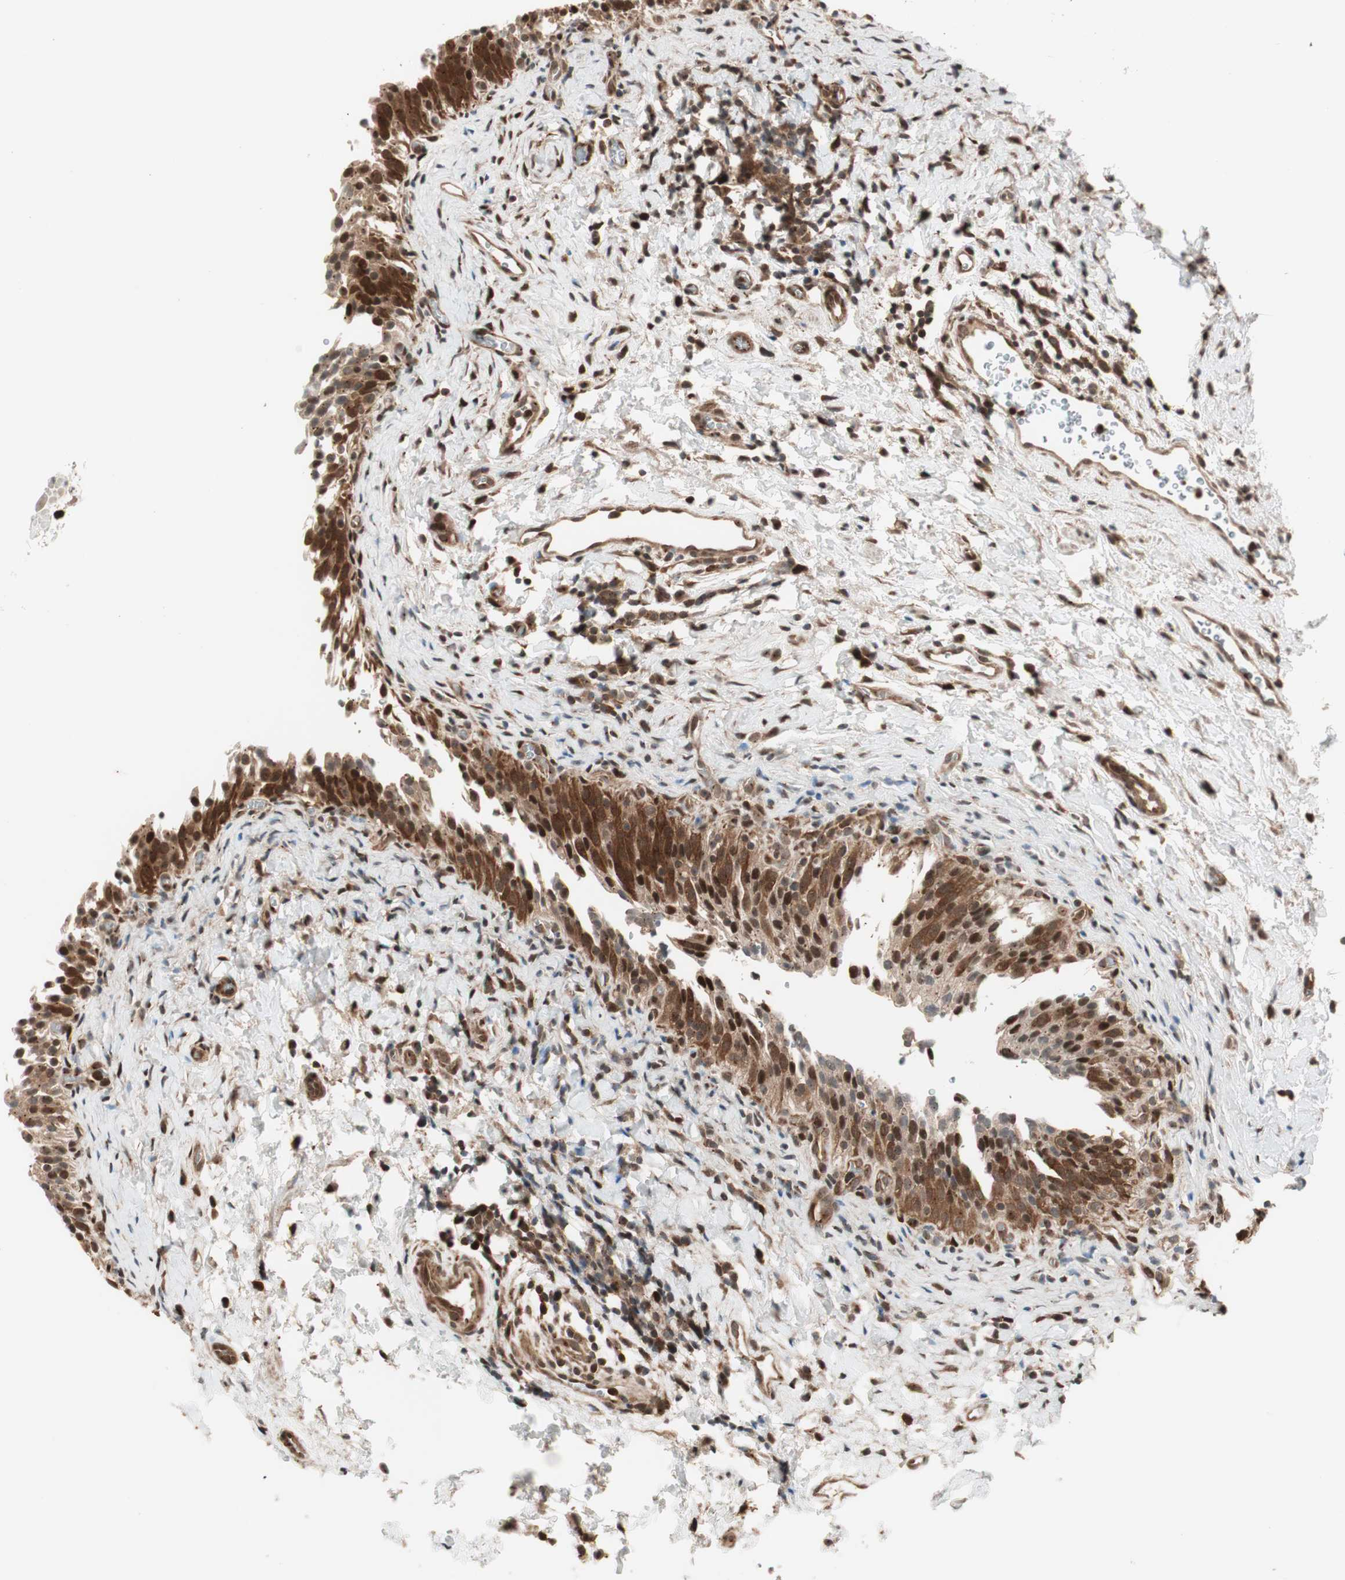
{"staining": {"intensity": "strong", "quantity": ">75%", "location": "cytoplasmic/membranous,nuclear"}, "tissue": "urinary bladder", "cell_type": "Urothelial cells", "image_type": "normal", "snomed": [{"axis": "morphology", "description": "Normal tissue, NOS"}, {"axis": "topography", "description": "Urinary bladder"}], "caption": "The micrograph exhibits staining of unremarkable urinary bladder, revealing strong cytoplasmic/membranous,nuclear protein expression (brown color) within urothelial cells. The staining is performed using DAB brown chromogen to label protein expression. The nuclei are counter-stained blue using hematoxylin.", "gene": "PRKG2", "patient": {"sex": "male", "age": 51}}